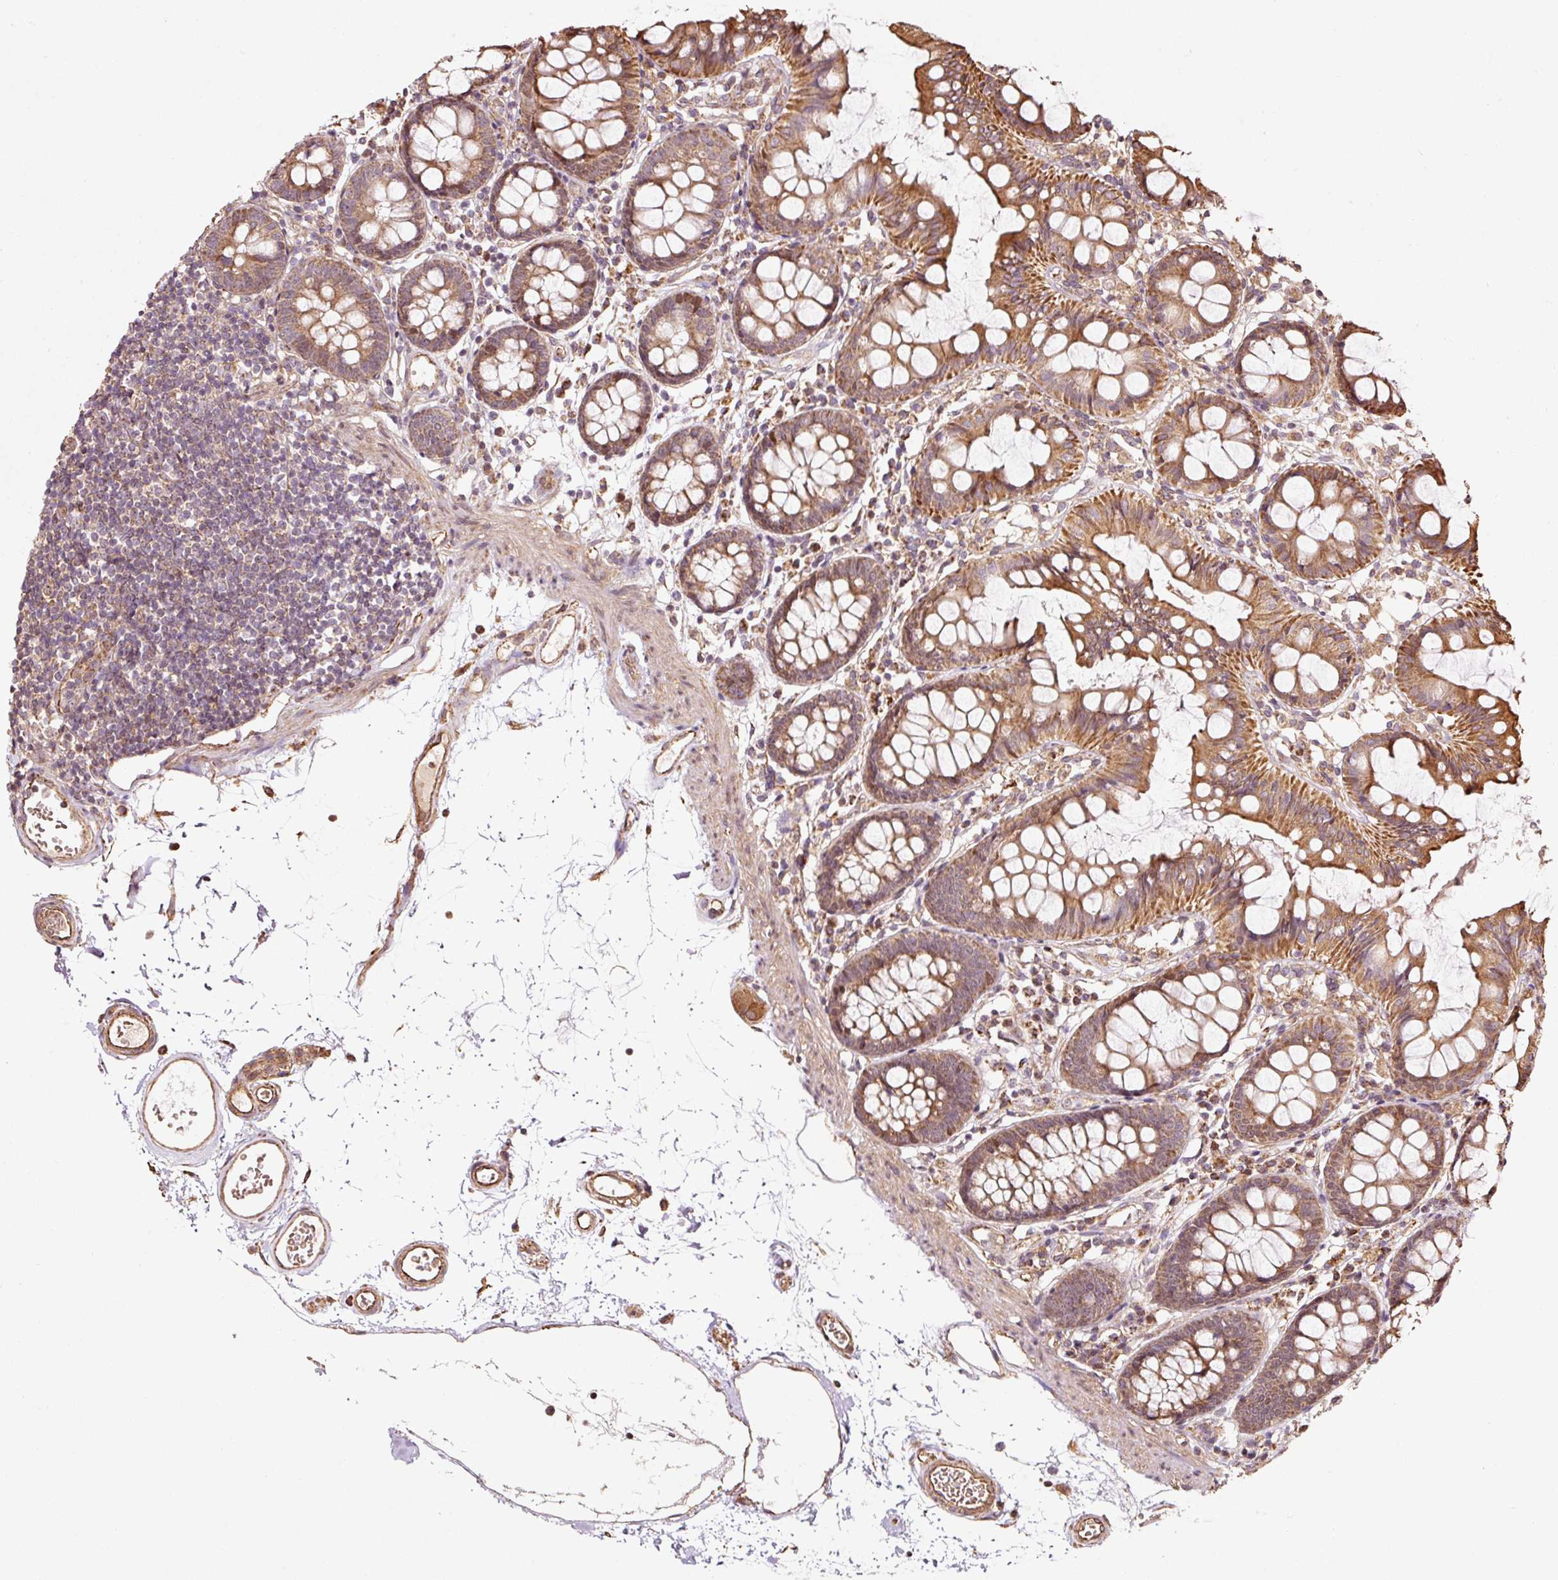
{"staining": {"intensity": "moderate", "quantity": ">75%", "location": "cytoplasmic/membranous"}, "tissue": "colon", "cell_type": "Endothelial cells", "image_type": "normal", "snomed": [{"axis": "morphology", "description": "Normal tissue, NOS"}, {"axis": "topography", "description": "Colon"}], "caption": "Immunohistochemical staining of unremarkable colon shows medium levels of moderate cytoplasmic/membranous positivity in about >75% of endothelial cells. Nuclei are stained in blue.", "gene": "ETF1", "patient": {"sex": "female", "age": 84}}